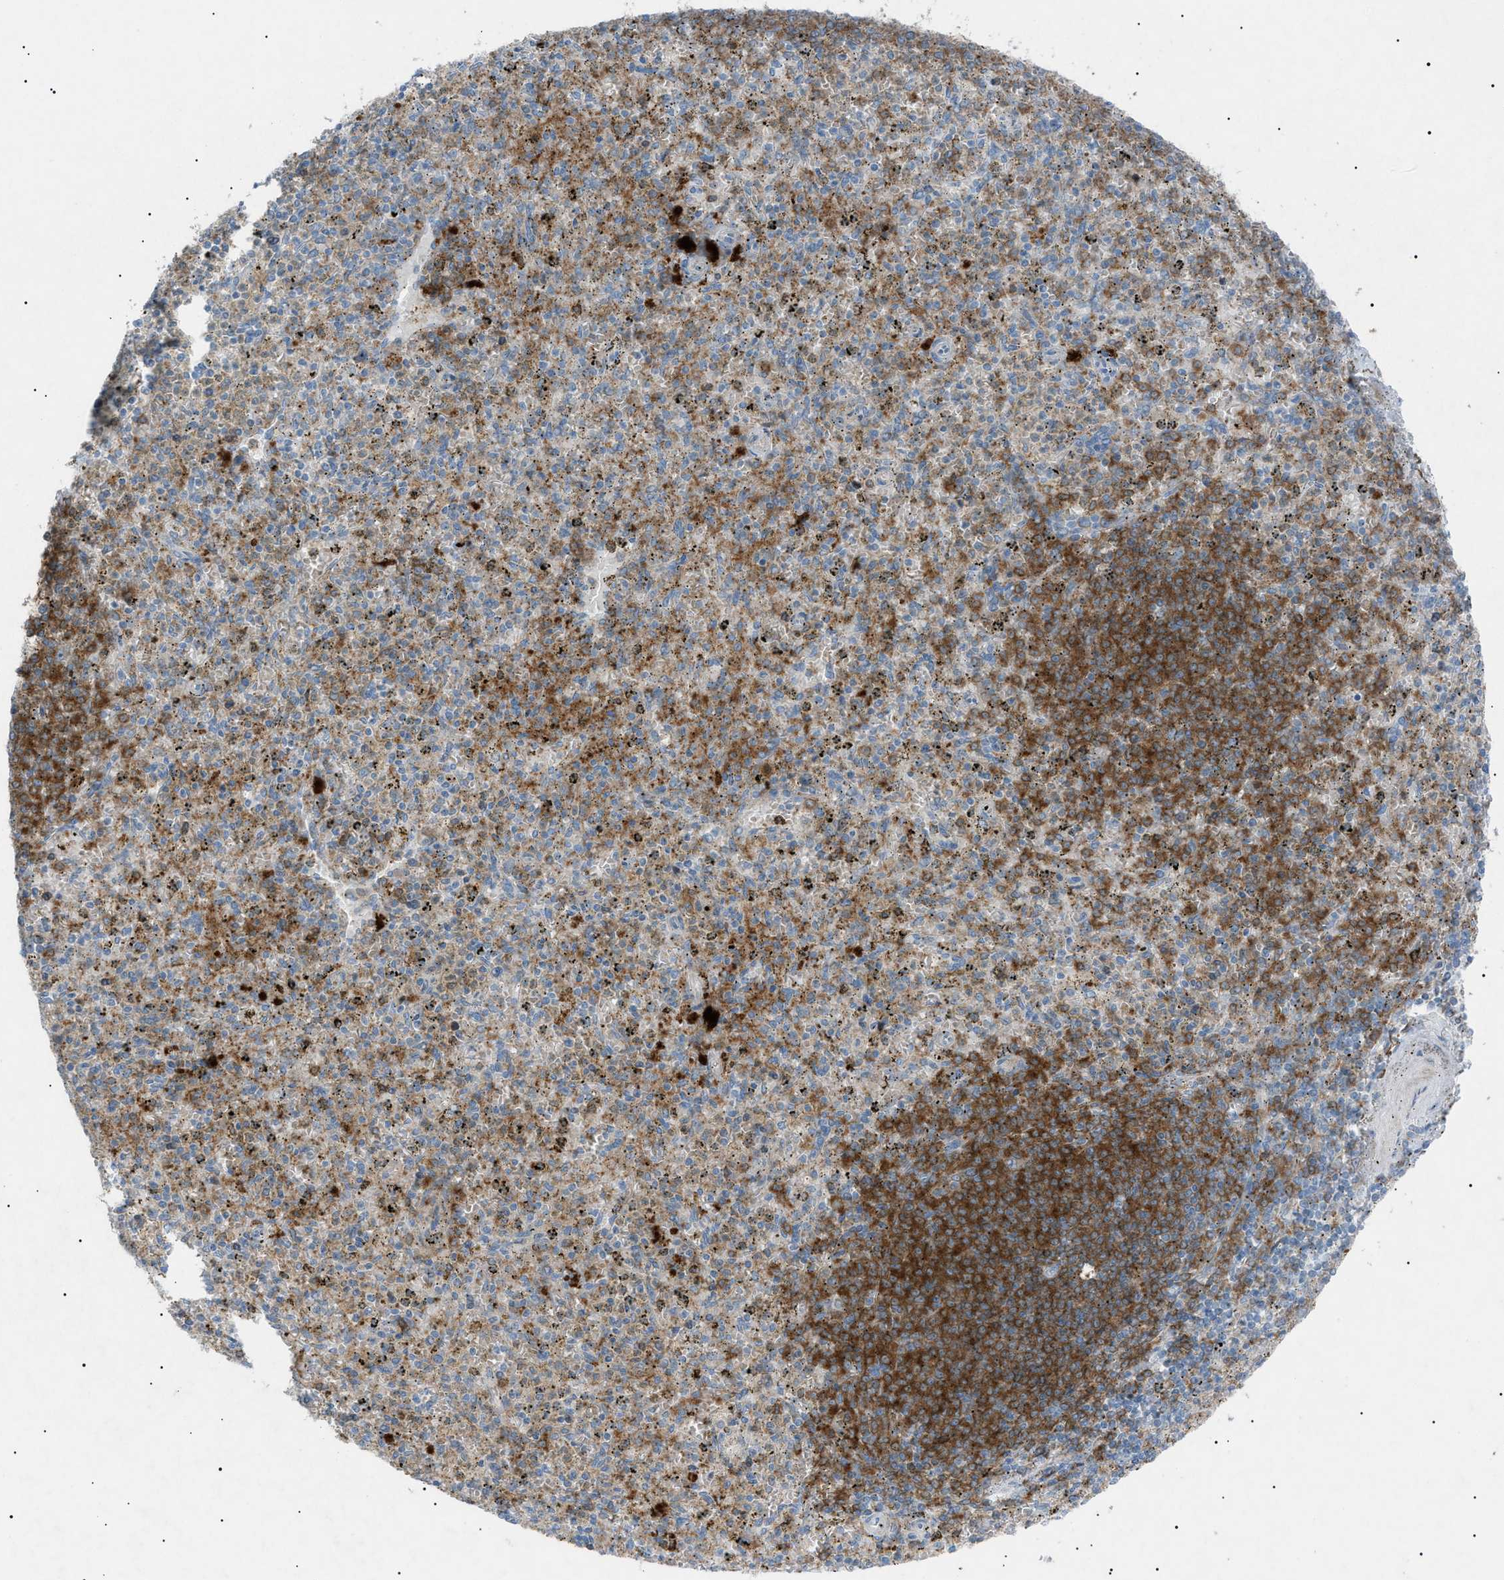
{"staining": {"intensity": "moderate", "quantity": "25%-75%", "location": "cytoplasmic/membranous"}, "tissue": "spleen", "cell_type": "Cells in red pulp", "image_type": "normal", "snomed": [{"axis": "morphology", "description": "Normal tissue, NOS"}, {"axis": "topography", "description": "Spleen"}], "caption": "Immunohistochemistry (IHC) staining of unremarkable spleen, which demonstrates medium levels of moderate cytoplasmic/membranous expression in about 25%-75% of cells in red pulp indicating moderate cytoplasmic/membranous protein positivity. The staining was performed using DAB (brown) for protein detection and nuclei were counterstained in hematoxylin (blue).", "gene": "BTK", "patient": {"sex": "male", "age": 72}}